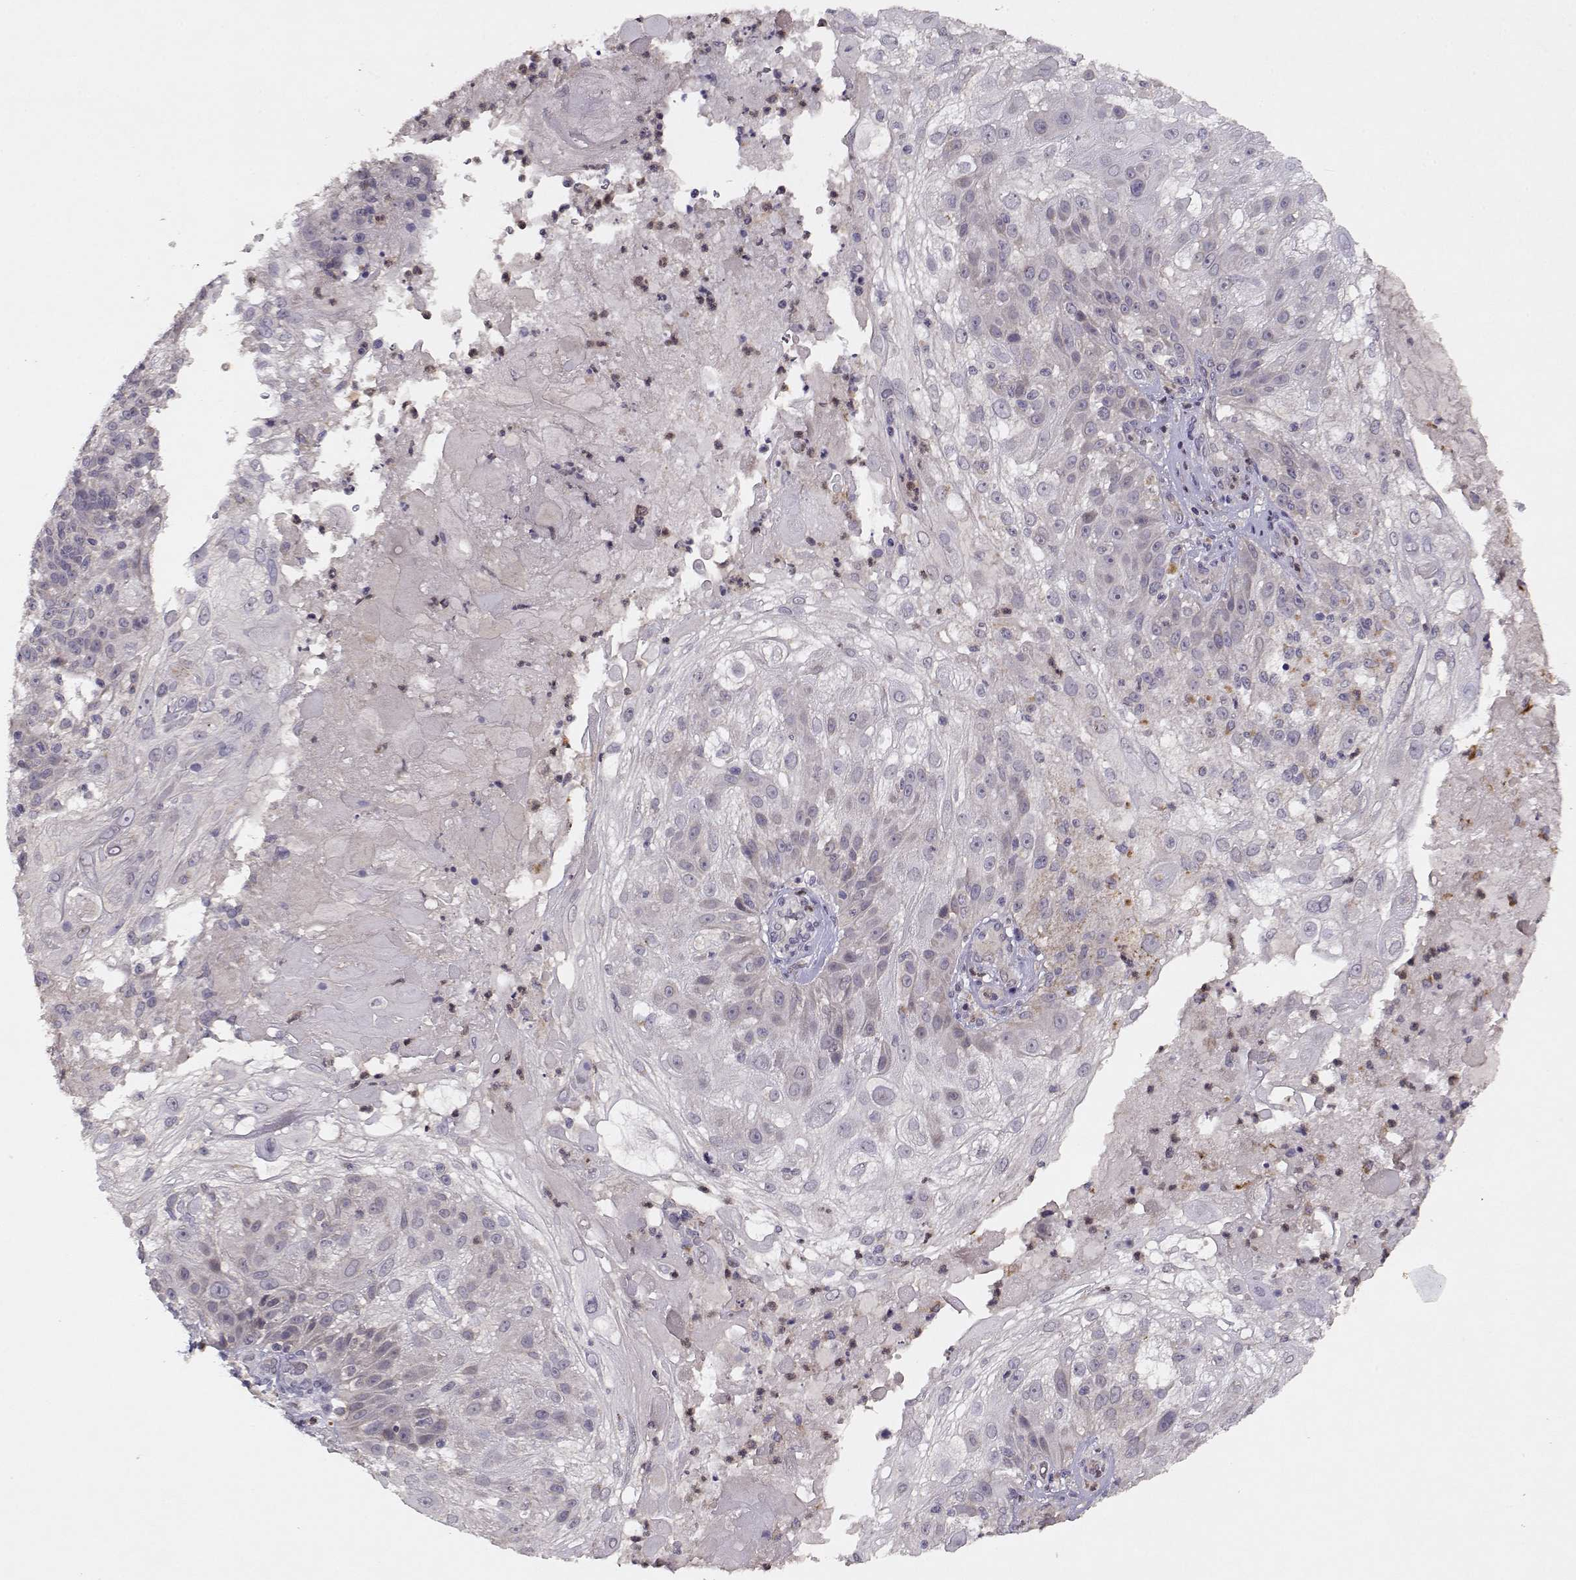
{"staining": {"intensity": "negative", "quantity": "none", "location": "none"}, "tissue": "skin cancer", "cell_type": "Tumor cells", "image_type": "cancer", "snomed": [{"axis": "morphology", "description": "Normal tissue, NOS"}, {"axis": "morphology", "description": "Squamous cell carcinoma, NOS"}, {"axis": "topography", "description": "Skin"}], "caption": "IHC of skin squamous cell carcinoma demonstrates no expression in tumor cells.", "gene": "BMX", "patient": {"sex": "female", "age": 83}}